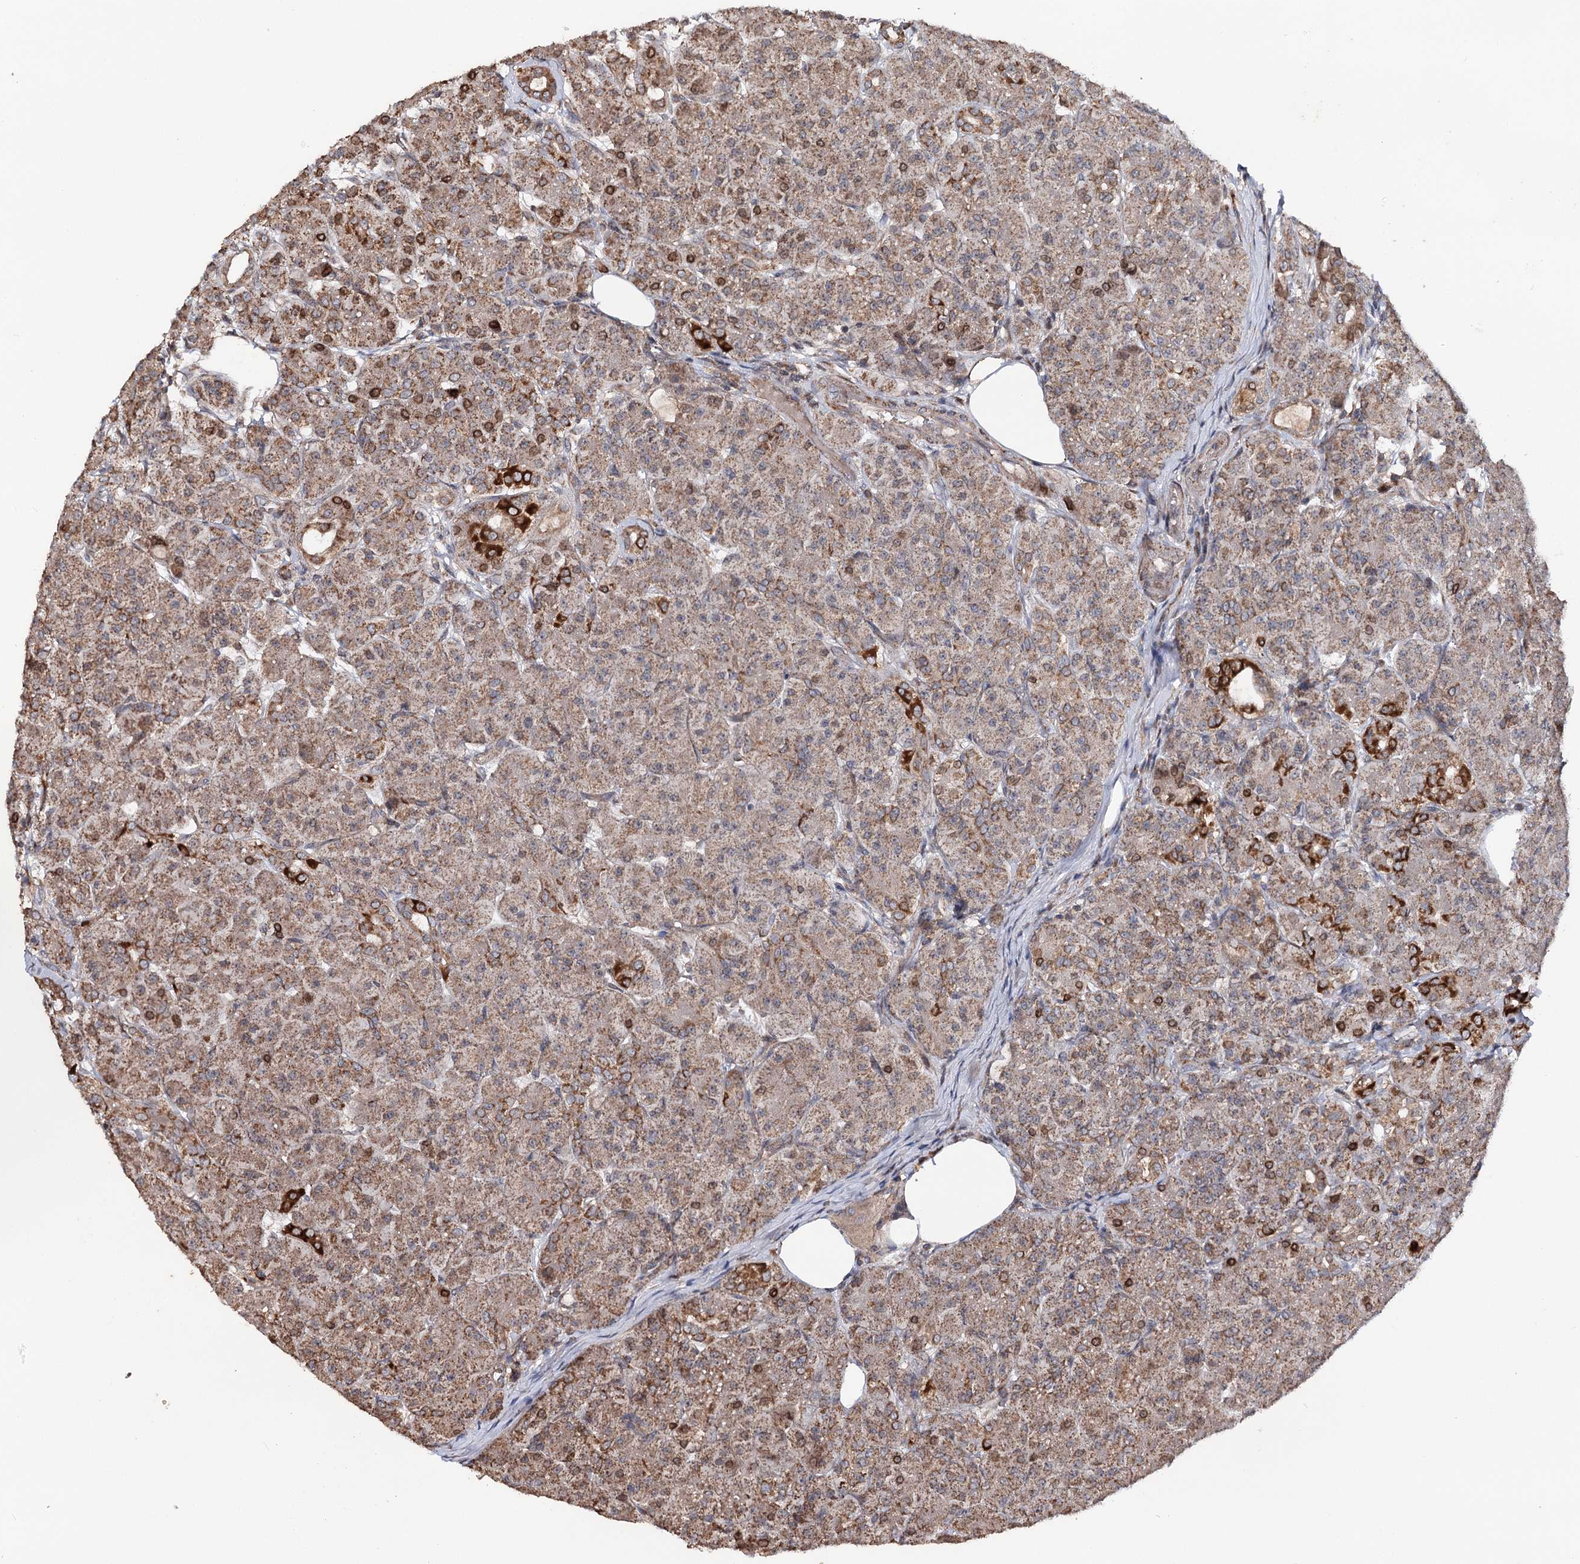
{"staining": {"intensity": "strong", "quantity": "25%-75%", "location": "cytoplasmic/membranous"}, "tissue": "pancreas", "cell_type": "Exocrine glandular cells", "image_type": "normal", "snomed": [{"axis": "morphology", "description": "Normal tissue, NOS"}, {"axis": "topography", "description": "Pancreas"}], "caption": "Strong cytoplasmic/membranous expression for a protein is present in about 25%-75% of exocrine glandular cells of benign pancreas using immunohistochemistry.", "gene": "MINDY3", "patient": {"sex": "male", "age": 63}}